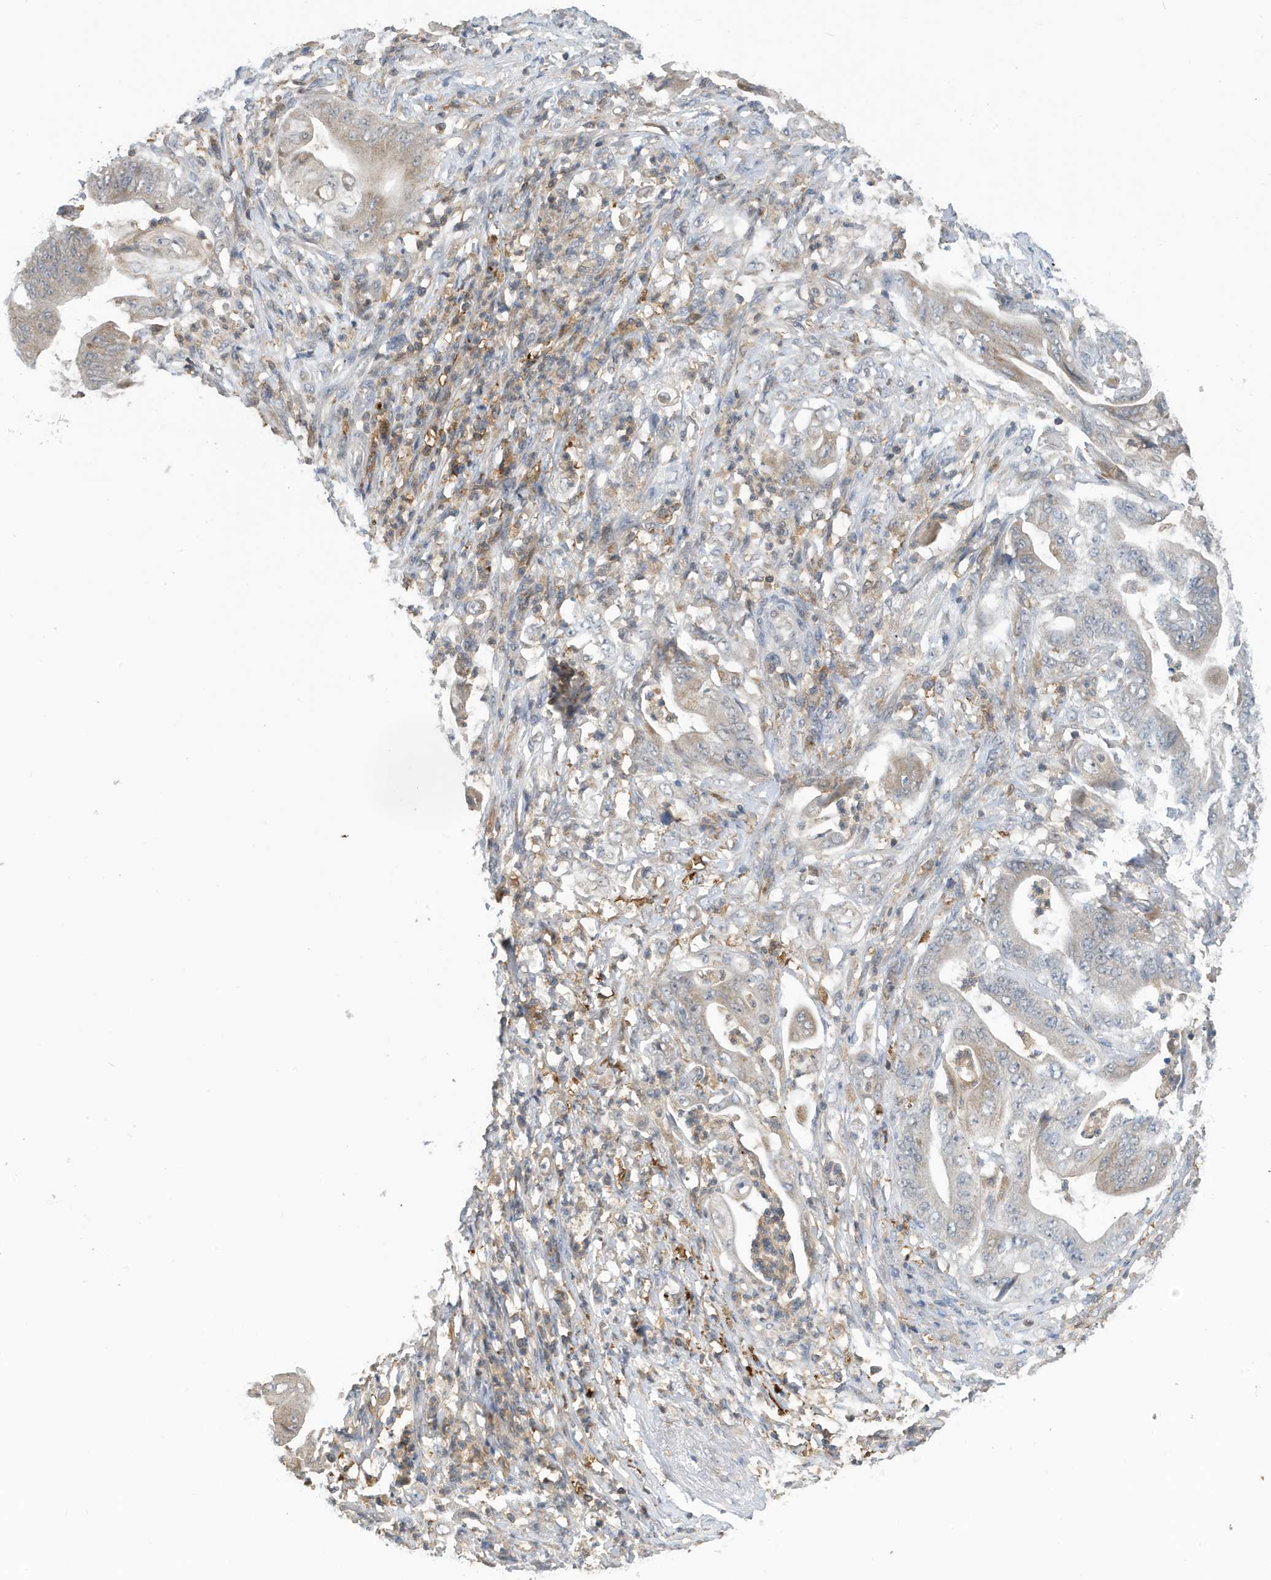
{"staining": {"intensity": "weak", "quantity": "25%-75%", "location": "cytoplasmic/membranous"}, "tissue": "stomach cancer", "cell_type": "Tumor cells", "image_type": "cancer", "snomed": [{"axis": "morphology", "description": "Adenocarcinoma, NOS"}, {"axis": "topography", "description": "Stomach"}], "caption": "Immunohistochemistry micrograph of adenocarcinoma (stomach) stained for a protein (brown), which exhibits low levels of weak cytoplasmic/membranous positivity in approximately 25%-75% of tumor cells.", "gene": "NSUN3", "patient": {"sex": "female", "age": 73}}